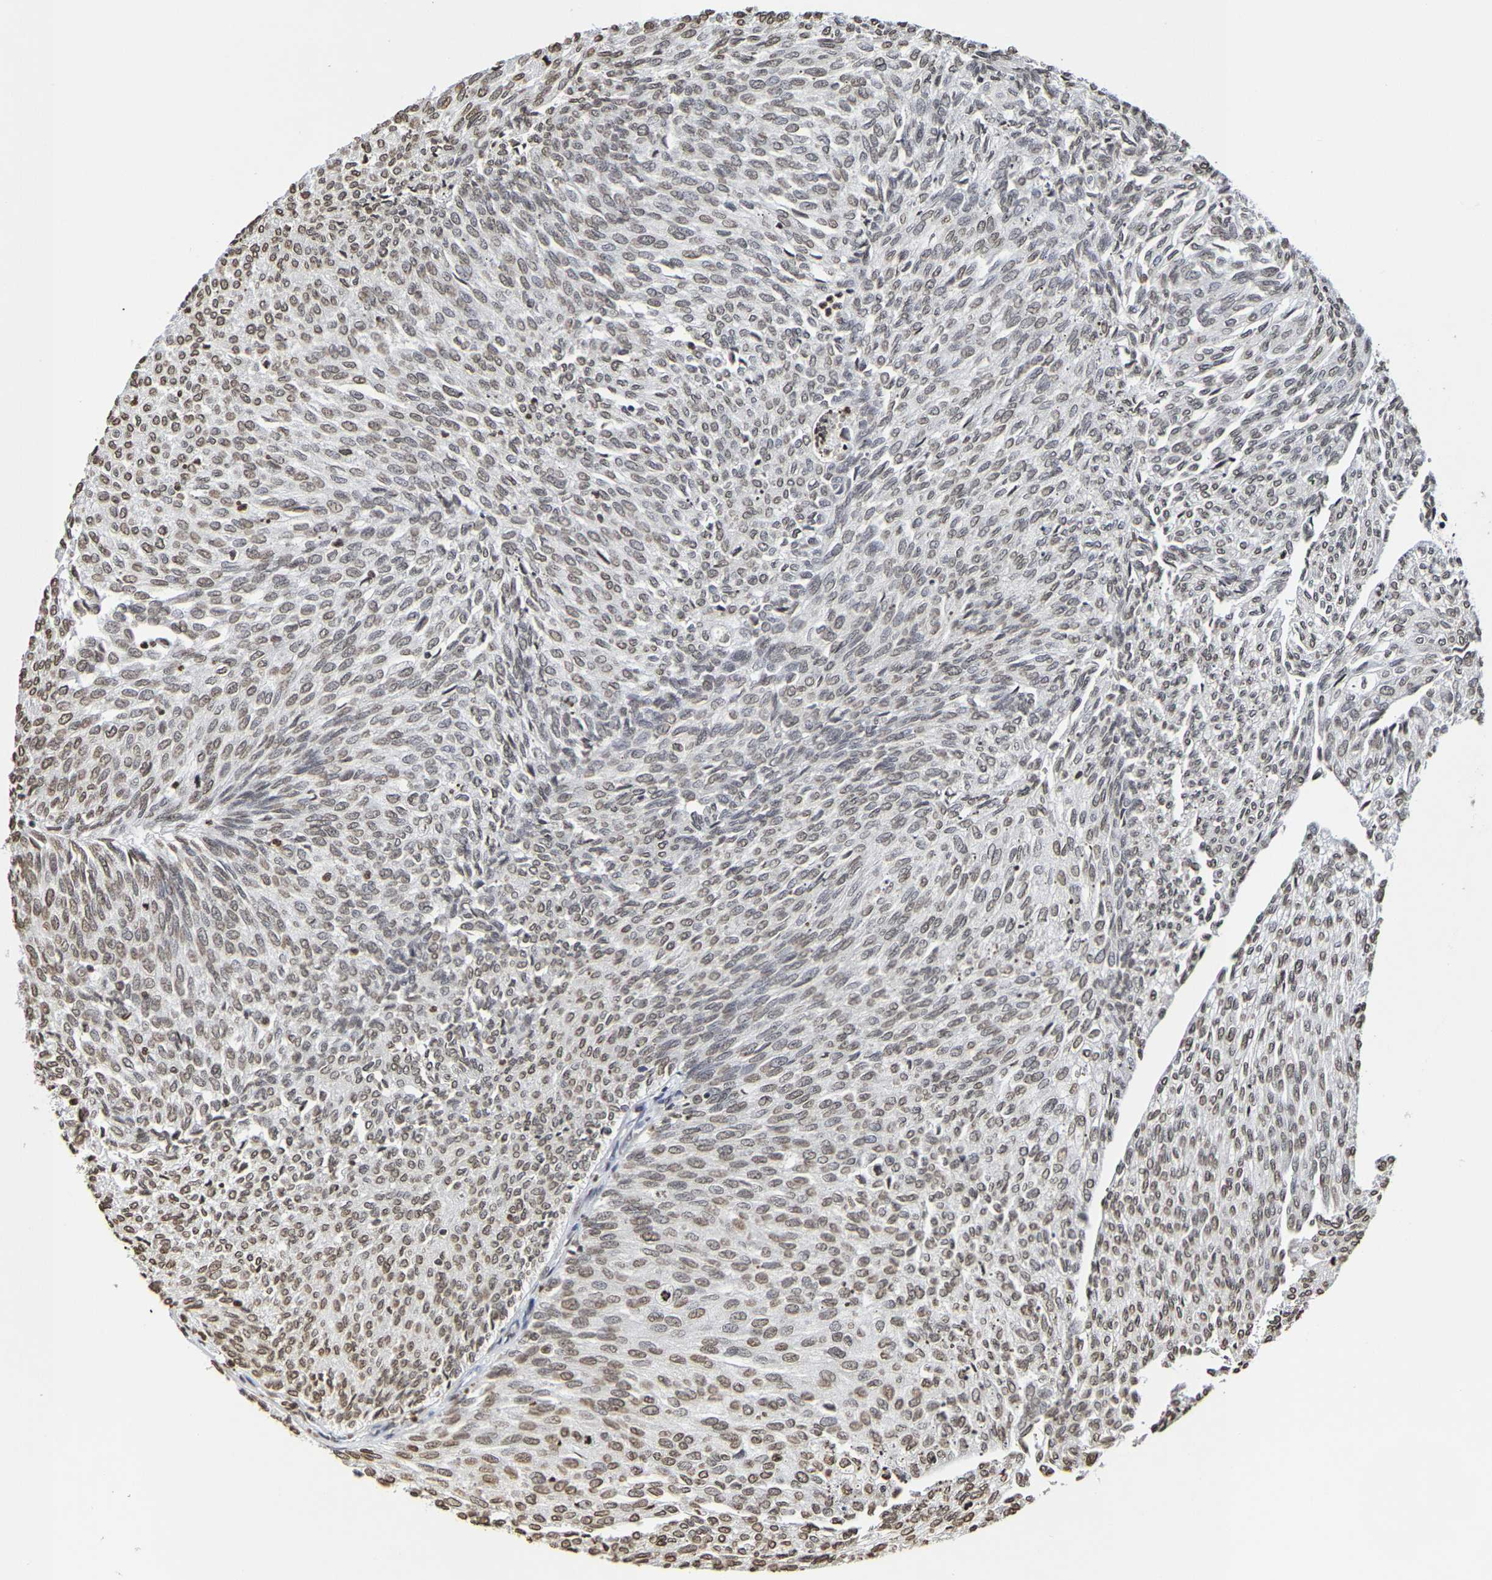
{"staining": {"intensity": "weak", "quantity": ">75%", "location": "nuclear"}, "tissue": "urothelial cancer", "cell_type": "Tumor cells", "image_type": "cancer", "snomed": [{"axis": "morphology", "description": "Urothelial carcinoma, Low grade"}, {"axis": "topography", "description": "Urinary bladder"}], "caption": "Brown immunohistochemical staining in human urothelial carcinoma (low-grade) shows weak nuclear expression in about >75% of tumor cells. The staining was performed using DAB to visualize the protein expression in brown, while the nuclei were stained in blue with hematoxylin (Magnification: 20x).", "gene": "ATF4", "patient": {"sex": "female", "age": 79}}